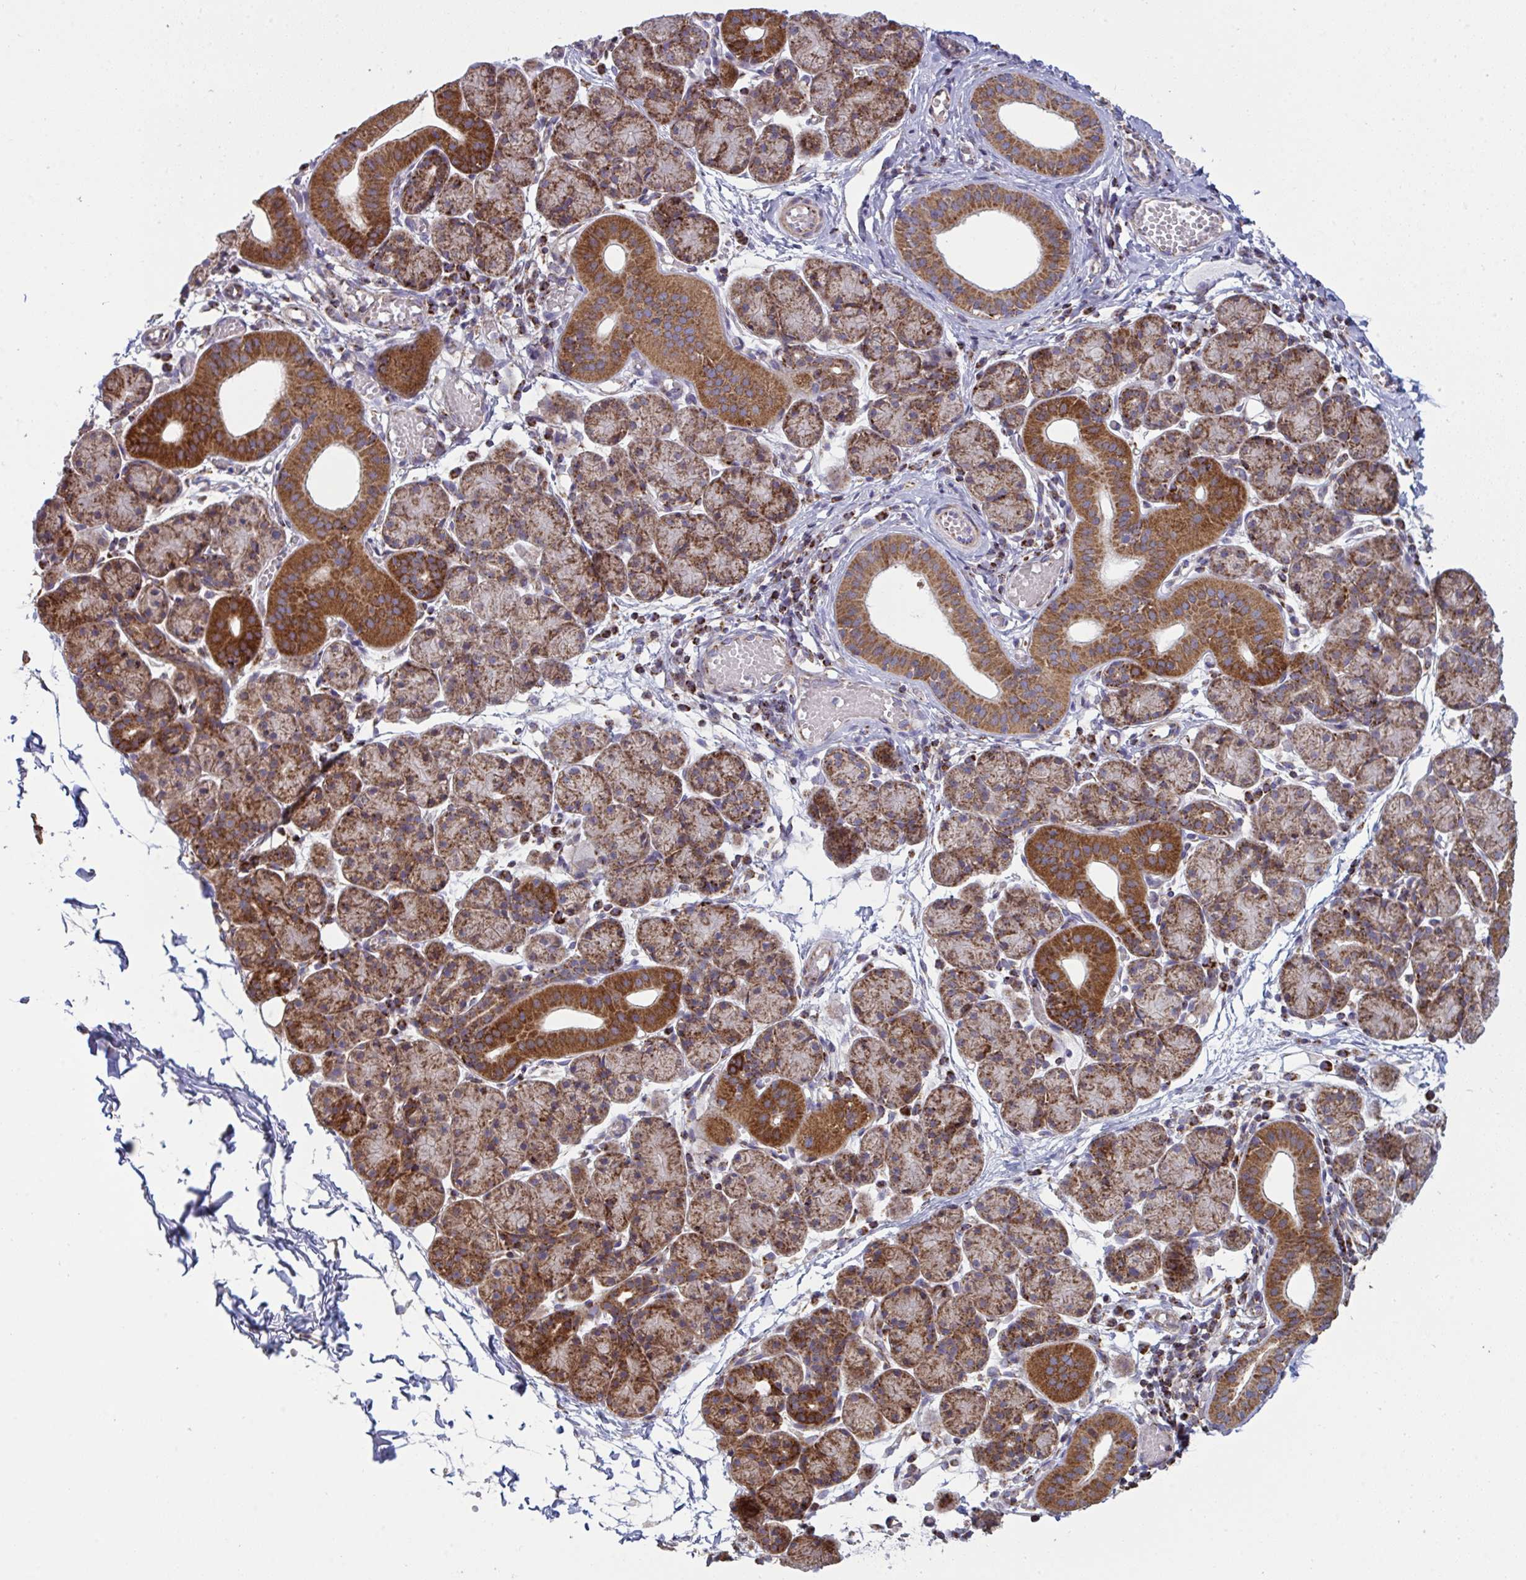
{"staining": {"intensity": "strong", "quantity": ">75%", "location": "cytoplasmic/membranous"}, "tissue": "salivary gland", "cell_type": "Glandular cells", "image_type": "normal", "snomed": [{"axis": "morphology", "description": "Normal tissue, NOS"}, {"axis": "morphology", "description": "Inflammation, NOS"}, {"axis": "topography", "description": "Lymph node"}, {"axis": "topography", "description": "Salivary gland"}], "caption": "Normal salivary gland shows strong cytoplasmic/membranous positivity in about >75% of glandular cells The staining was performed using DAB (3,3'-diaminobenzidine) to visualize the protein expression in brown, while the nuclei were stained in blue with hematoxylin (Magnification: 20x)..", "gene": "MICOS10", "patient": {"sex": "male", "age": 3}}